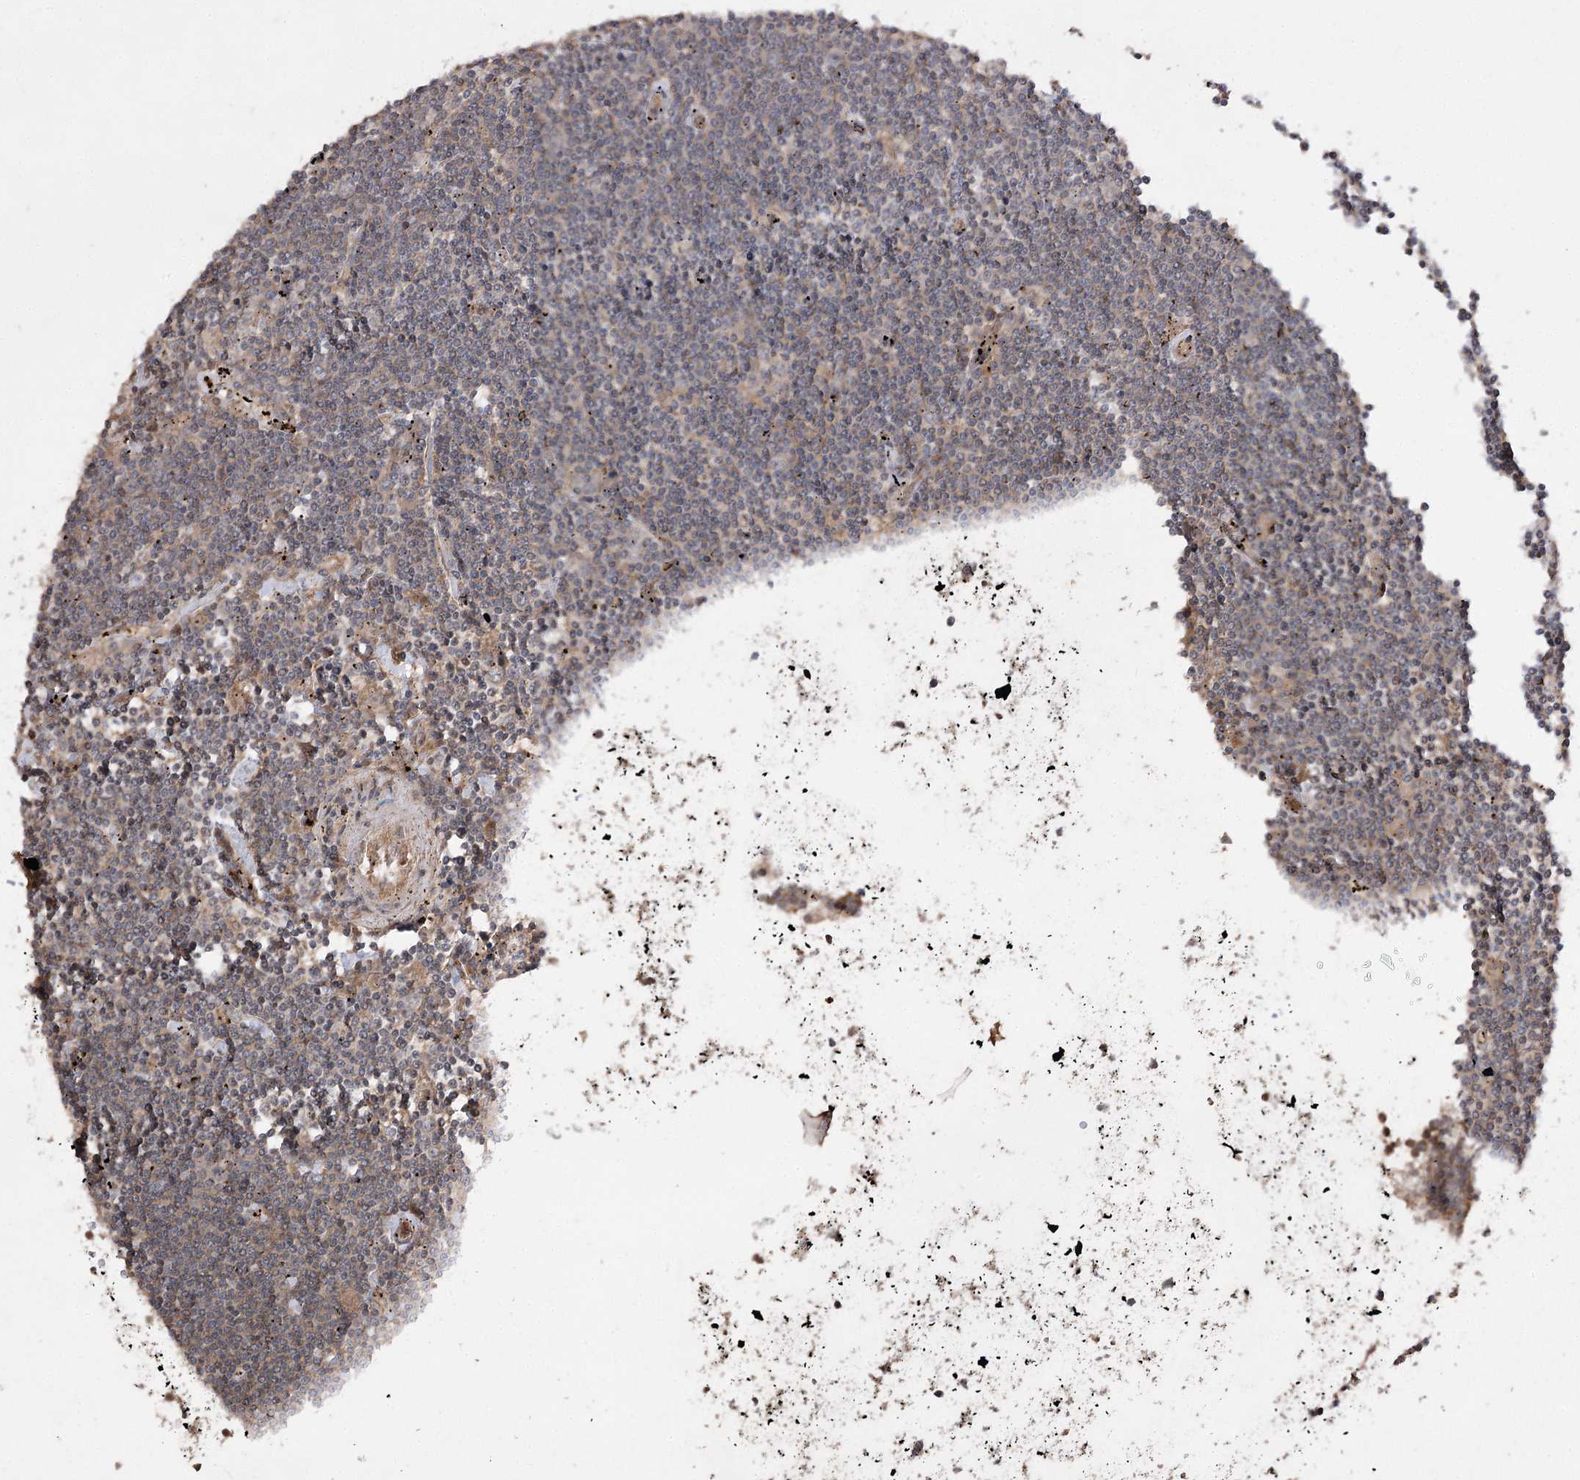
{"staining": {"intensity": "weak", "quantity": ">75%", "location": "cytoplasmic/membranous"}, "tissue": "lymphoma", "cell_type": "Tumor cells", "image_type": "cancer", "snomed": [{"axis": "morphology", "description": "Malignant lymphoma, non-Hodgkin's type, Low grade"}, {"axis": "topography", "description": "Spleen"}], "caption": "Weak cytoplasmic/membranous protein positivity is identified in approximately >75% of tumor cells in malignant lymphoma, non-Hodgkin's type (low-grade). Nuclei are stained in blue.", "gene": "FANCL", "patient": {"sex": "male", "age": 76}}